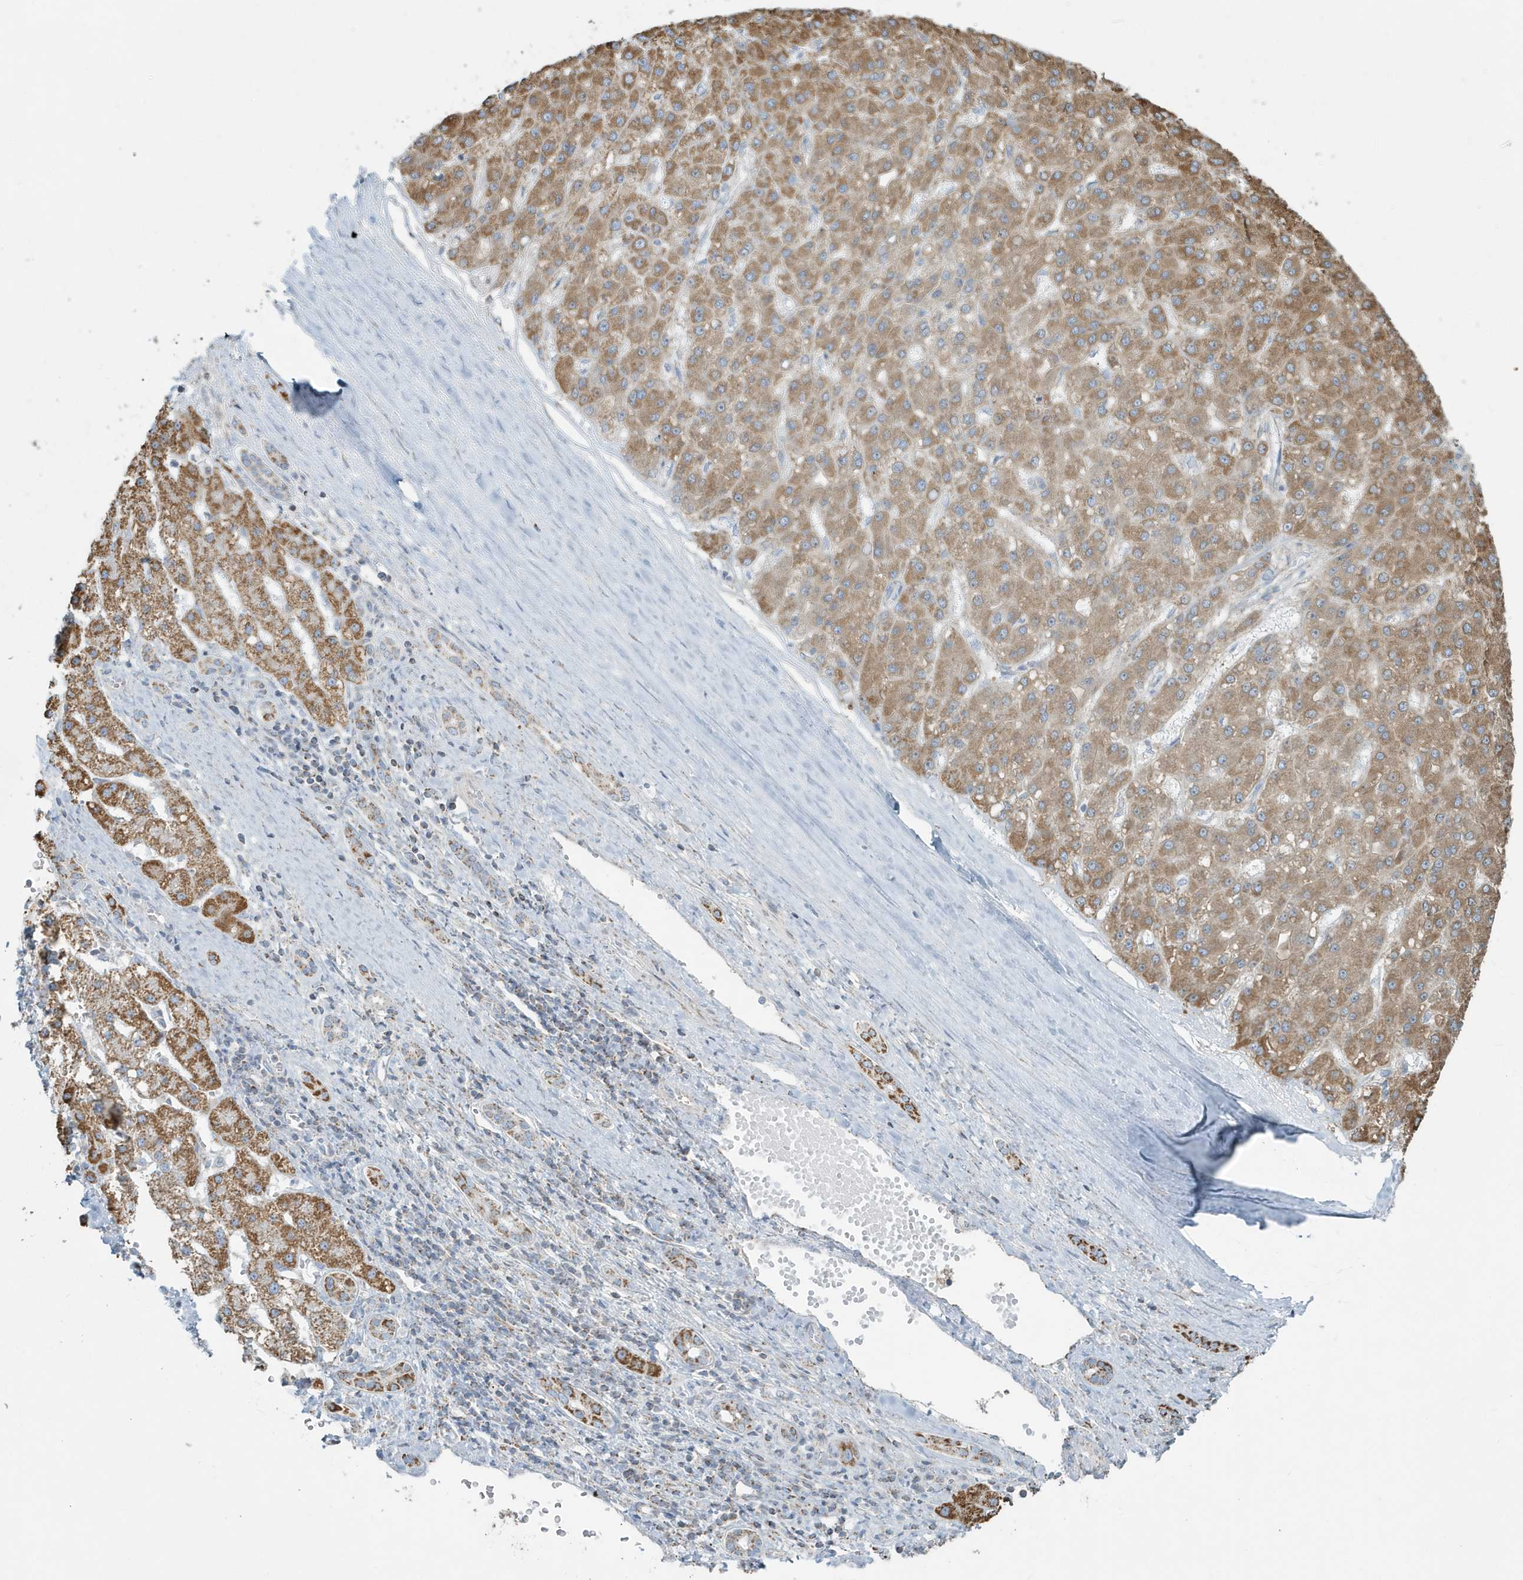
{"staining": {"intensity": "moderate", "quantity": ">75%", "location": "cytoplasmic/membranous"}, "tissue": "liver cancer", "cell_type": "Tumor cells", "image_type": "cancer", "snomed": [{"axis": "morphology", "description": "Carcinoma, Hepatocellular, NOS"}, {"axis": "topography", "description": "Liver"}], "caption": "IHC (DAB) staining of liver hepatocellular carcinoma displays moderate cytoplasmic/membranous protein positivity in approximately >75% of tumor cells.", "gene": "RAB11FIP3", "patient": {"sex": "male", "age": 67}}